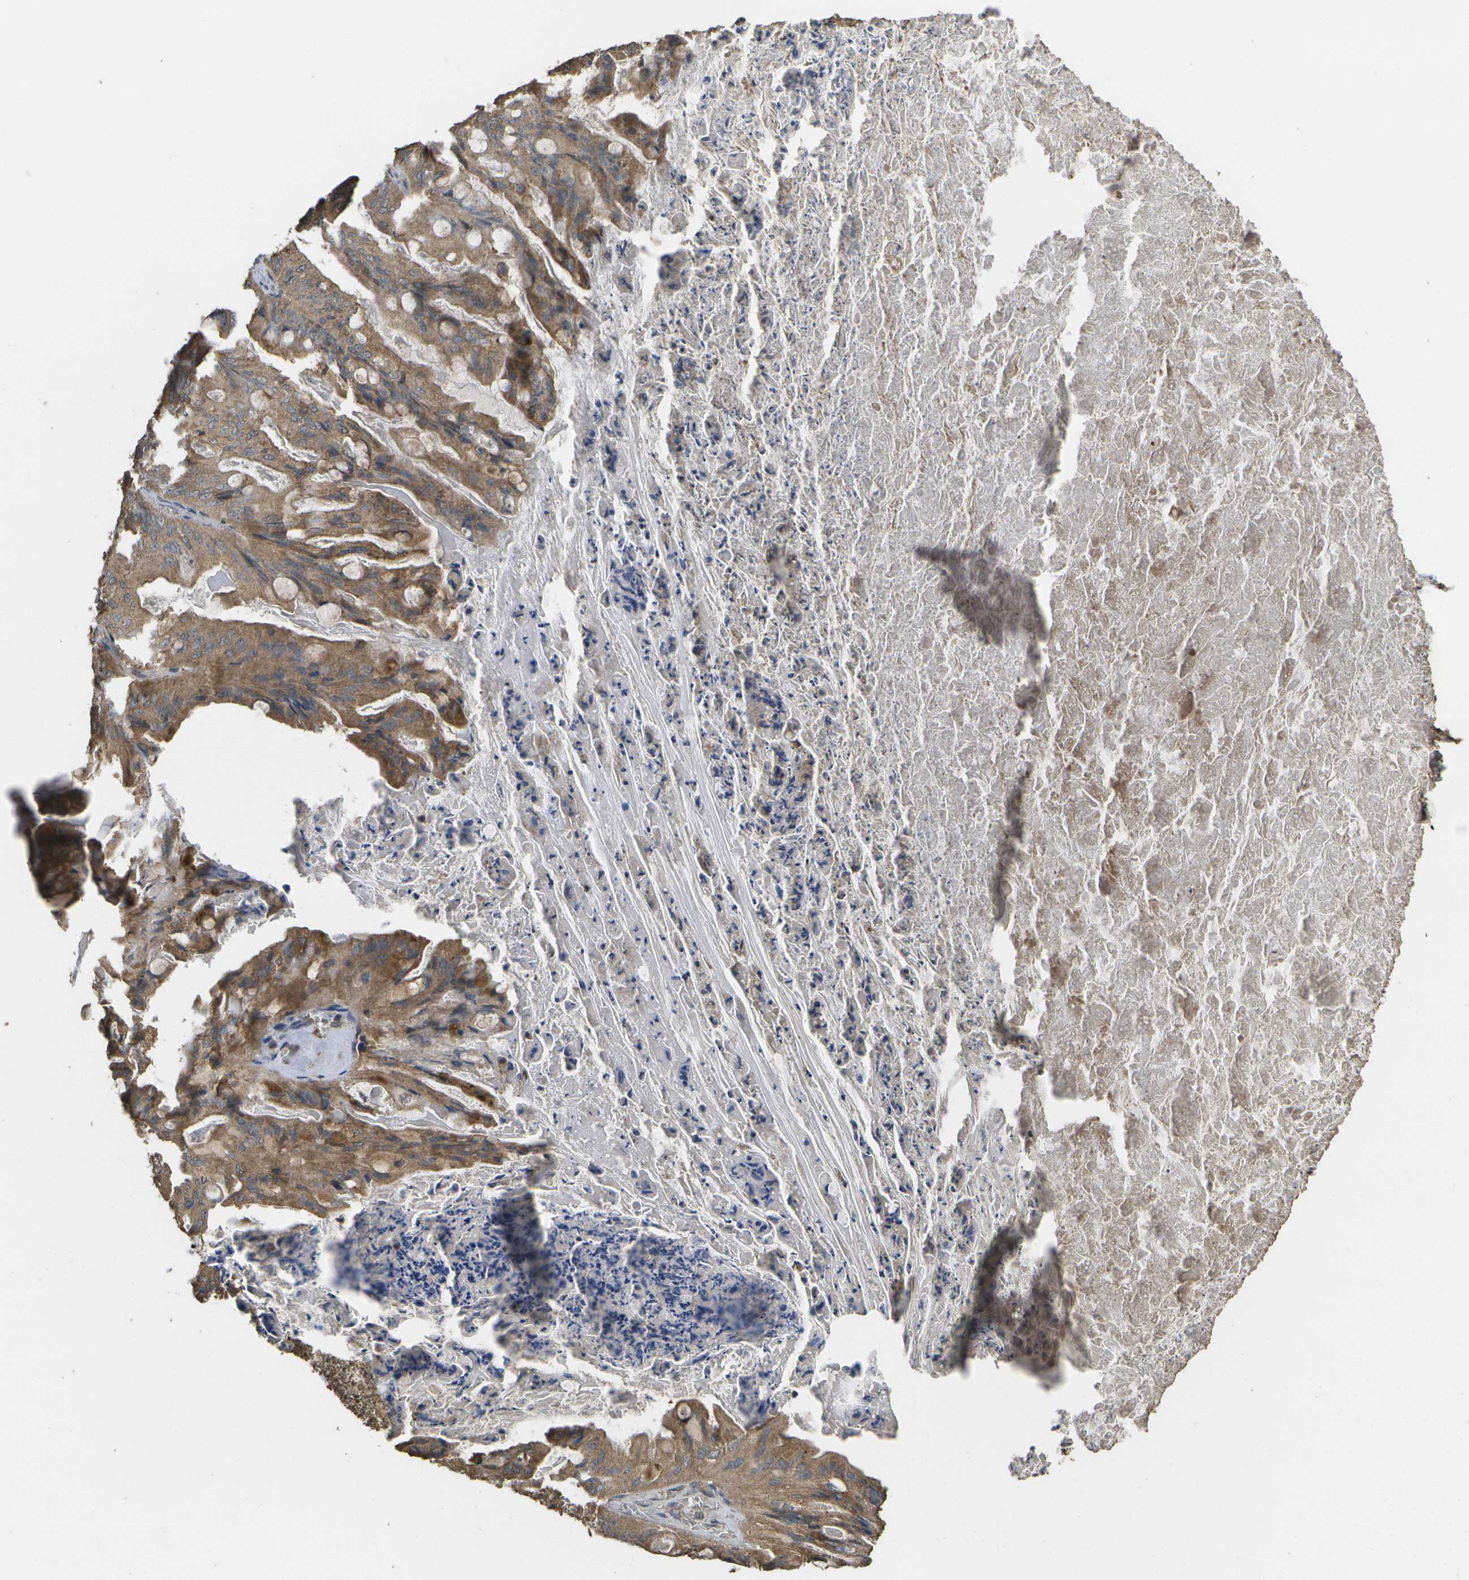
{"staining": {"intensity": "moderate", "quantity": ">75%", "location": "cytoplasmic/membranous"}, "tissue": "ovarian cancer", "cell_type": "Tumor cells", "image_type": "cancer", "snomed": [{"axis": "morphology", "description": "Cystadenocarcinoma, mucinous, NOS"}, {"axis": "topography", "description": "Ovary"}], "caption": "An immunohistochemistry (IHC) micrograph of neoplastic tissue is shown. Protein staining in brown highlights moderate cytoplasmic/membranous positivity in ovarian cancer within tumor cells.", "gene": "SACS", "patient": {"sex": "female", "age": 37}}